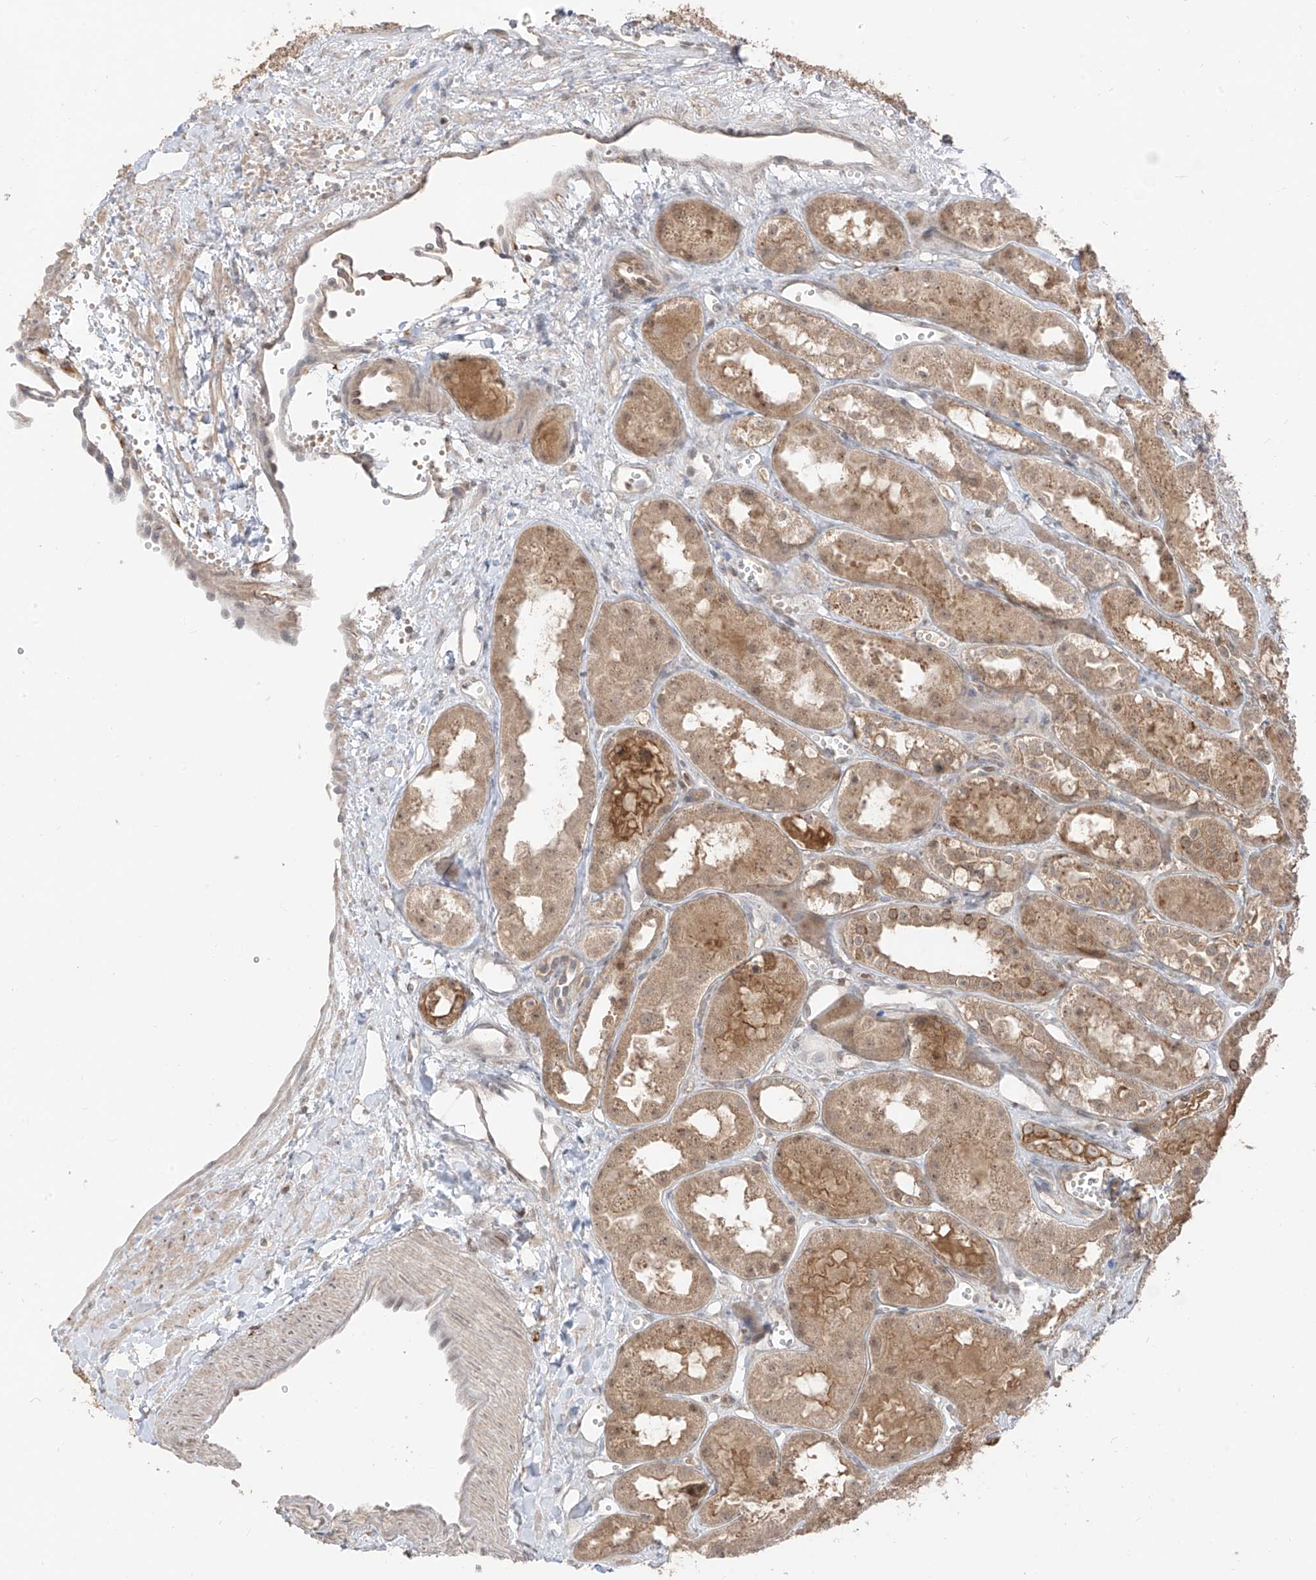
{"staining": {"intensity": "weak", "quantity": "<25%", "location": "cytoplasmic/membranous"}, "tissue": "kidney", "cell_type": "Cells in glomeruli", "image_type": "normal", "snomed": [{"axis": "morphology", "description": "Normal tissue, NOS"}, {"axis": "topography", "description": "Kidney"}], "caption": "Kidney was stained to show a protein in brown. There is no significant staining in cells in glomeruli. (DAB immunohistochemistry with hematoxylin counter stain).", "gene": "COLGALT2", "patient": {"sex": "male", "age": 16}}